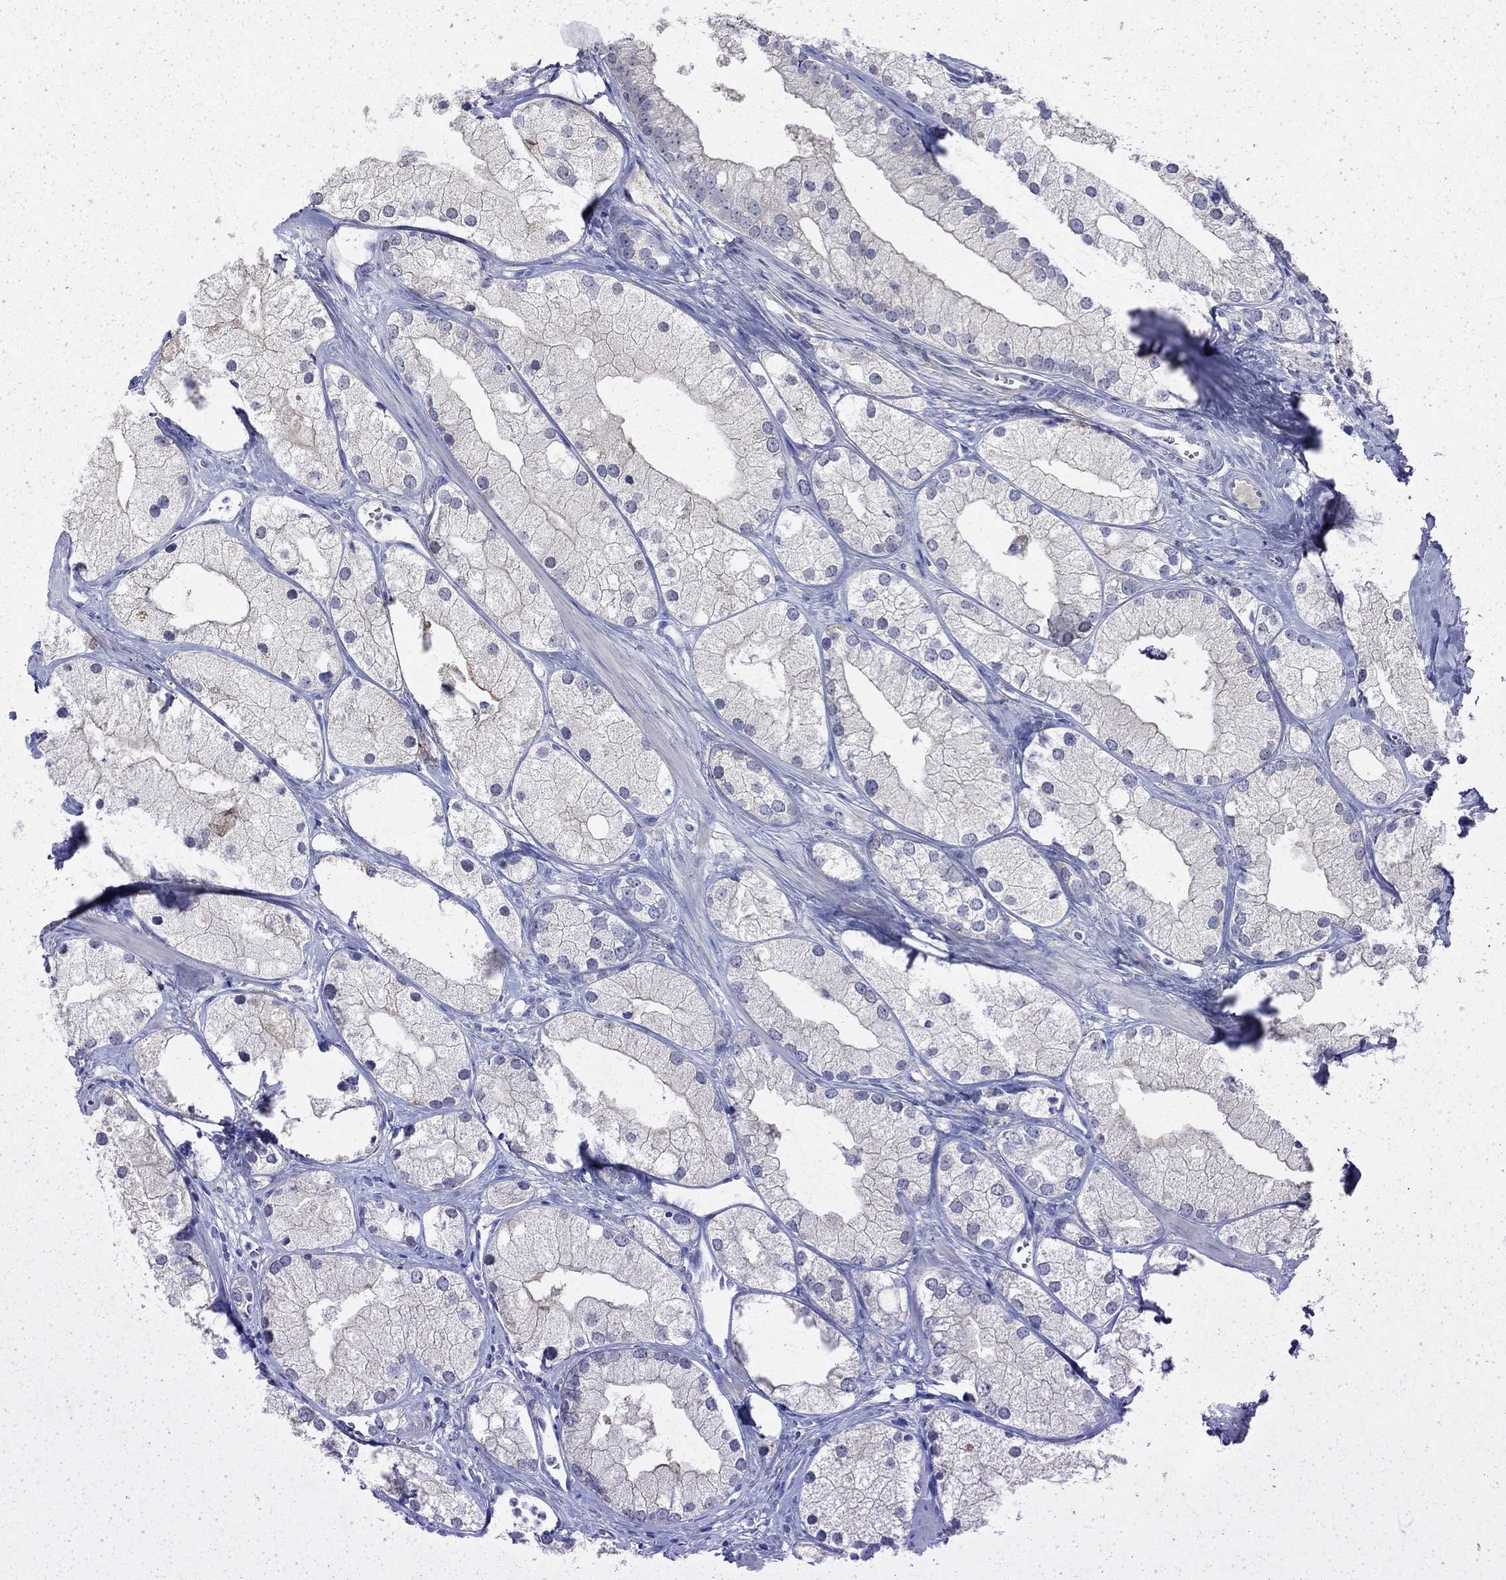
{"staining": {"intensity": "negative", "quantity": "none", "location": "none"}, "tissue": "prostate cancer", "cell_type": "Tumor cells", "image_type": "cancer", "snomed": [{"axis": "morphology", "description": "Adenocarcinoma, NOS"}, {"axis": "topography", "description": "Prostate and seminal vesicle, NOS"}, {"axis": "topography", "description": "Prostate"}], "caption": "Immunohistochemical staining of human prostate cancer (adenocarcinoma) shows no significant expression in tumor cells.", "gene": "ENPP6", "patient": {"sex": "male", "age": 79}}